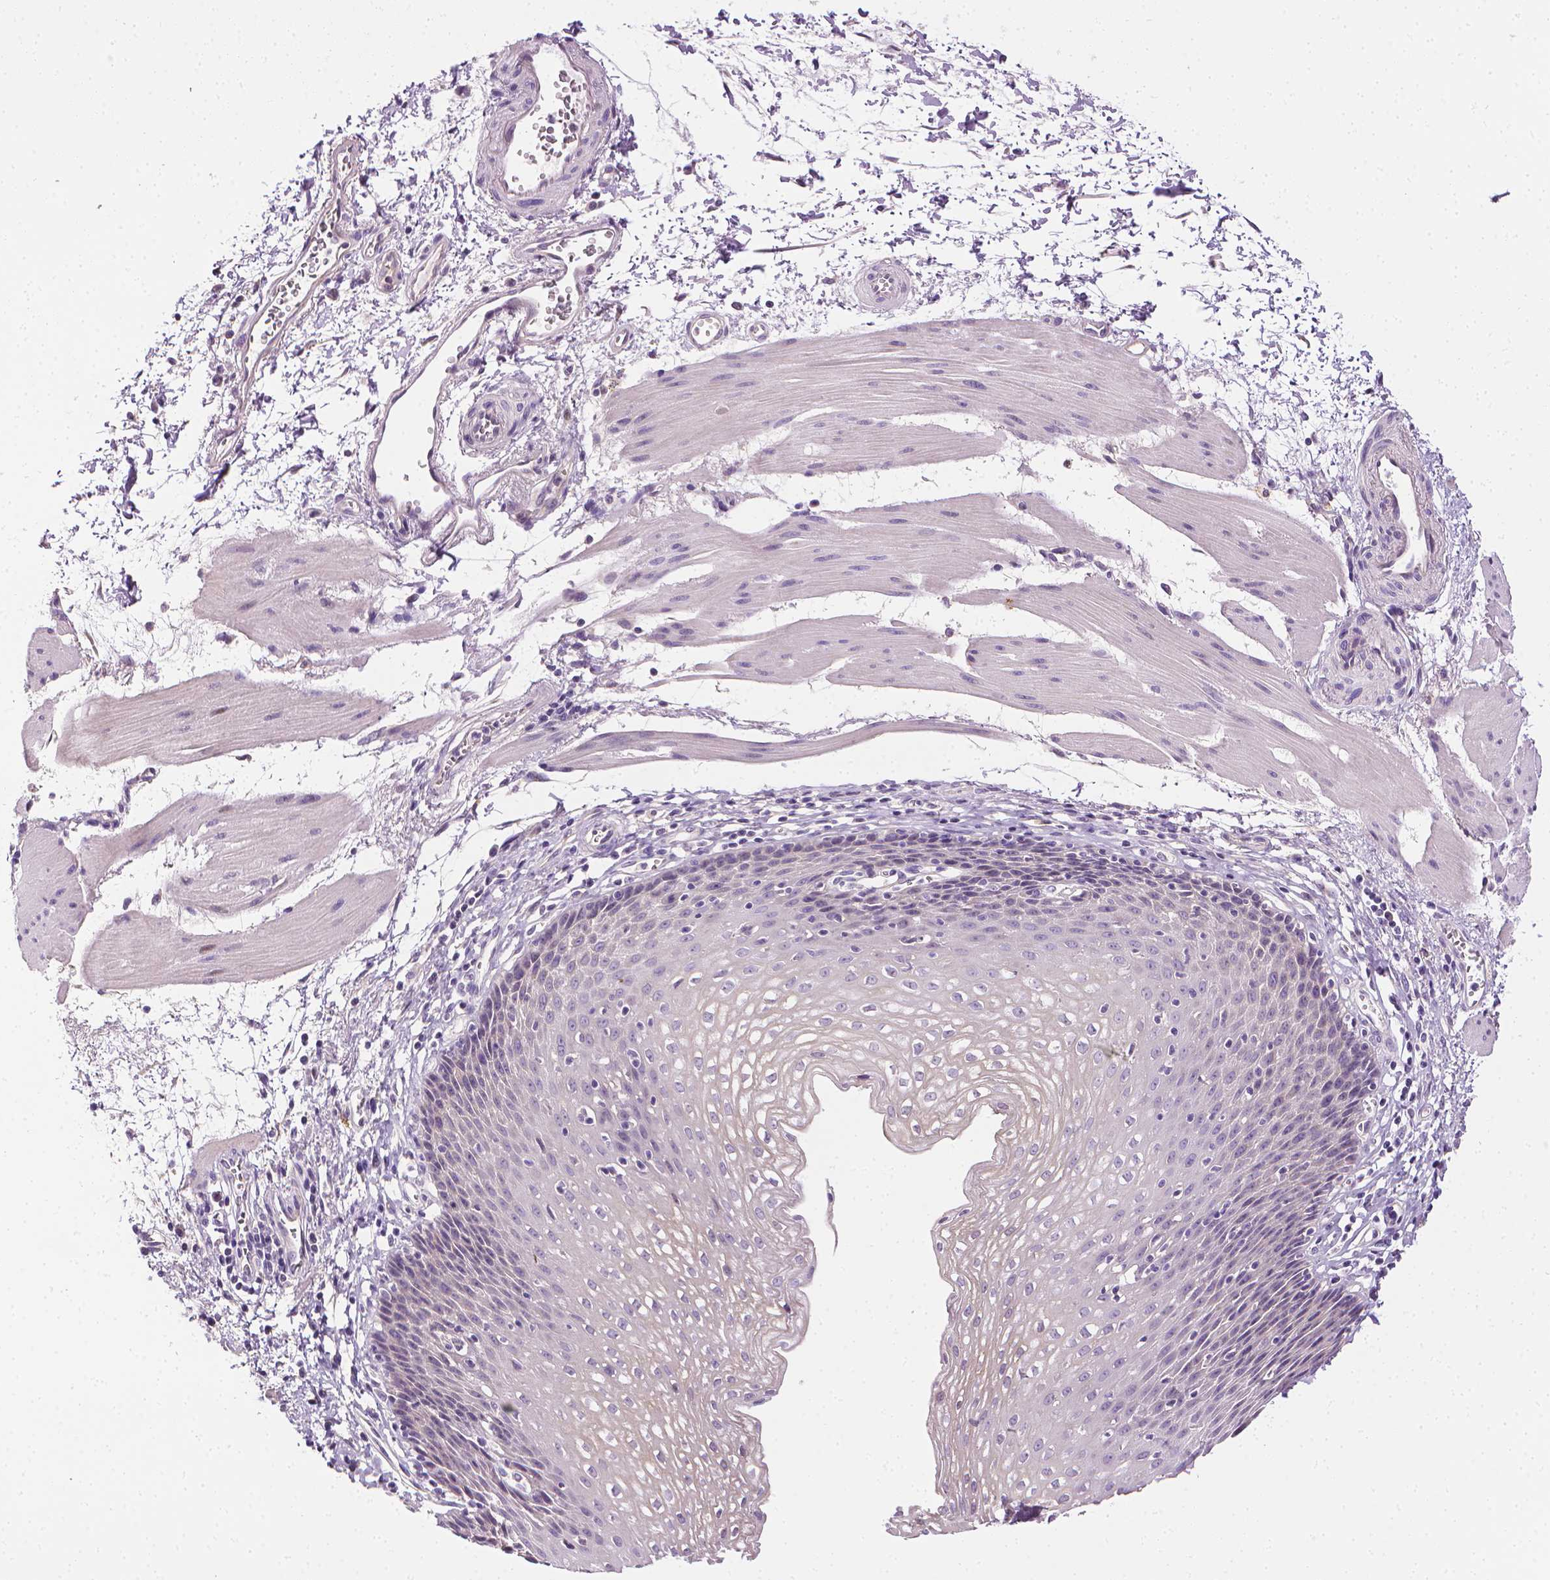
{"staining": {"intensity": "negative", "quantity": "none", "location": "none"}, "tissue": "esophagus", "cell_type": "Squamous epithelial cells", "image_type": "normal", "snomed": [{"axis": "morphology", "description": "Normal tissue, NOS"}, {"axis": "topography", "description": "Esophagus"}], "caption": "Immunohistochemical staining of benign esophagus displays no significant positivity in squamous epithelial cells.", "gene": "MCOLN3", "patient": {"sex": "female", "age": 64}}